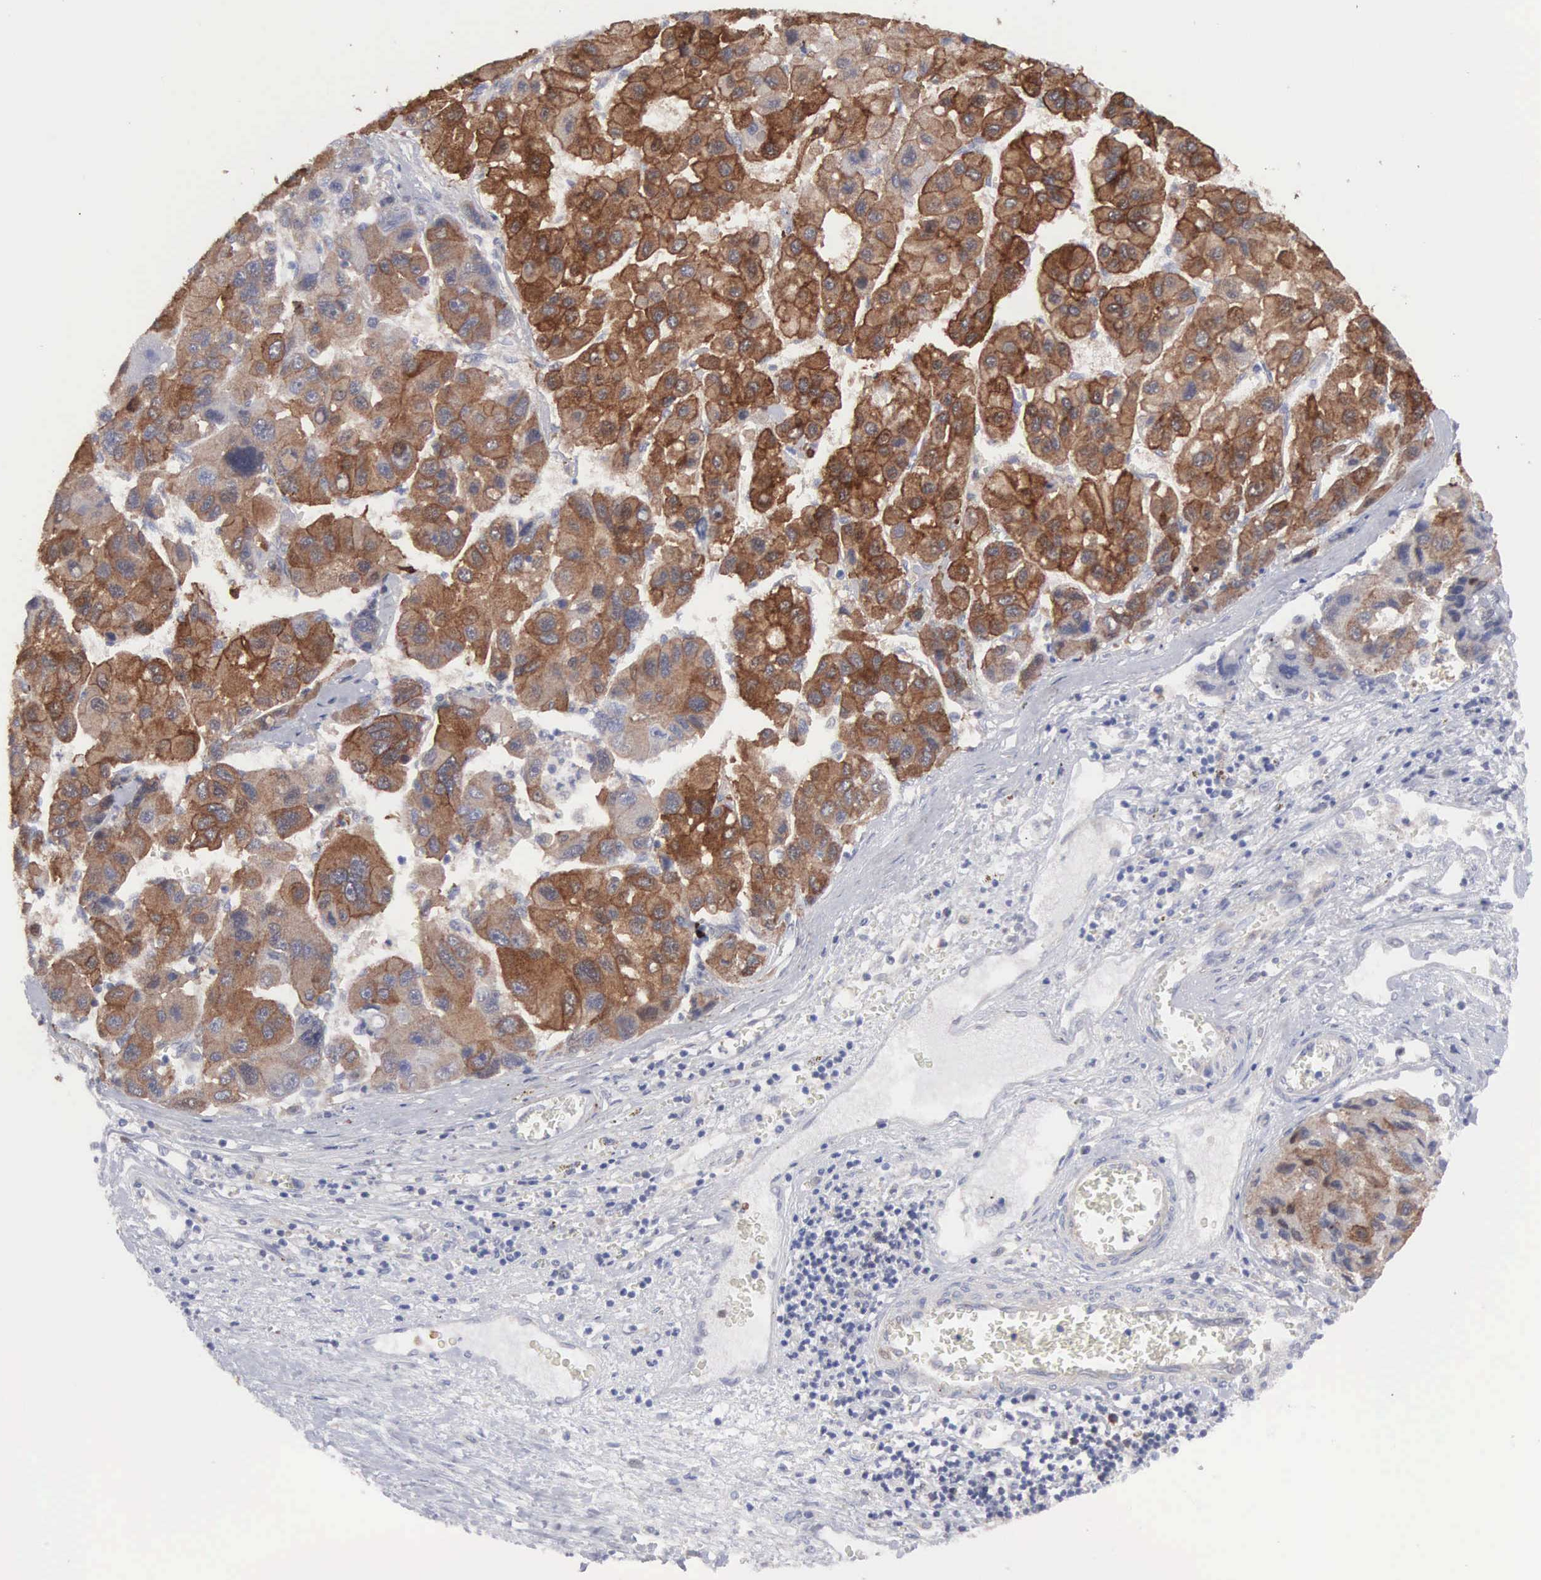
{"staining": {"intensity": "moderate", "quantity": ">75%", "location": "cytoplasmic/membranous"}, "tissue": "liver cancer", "cell_type": "Tumor cells", "image_type": "cancer", "snomed": [{"axis": "morphology", "description": "Carcinoma, Hepatocellular, NOS"}, {"axis": "topography", "description": "Liver"}], "caption": "Brown immunohistochemical staining in liver cancer demonstrates moderate cytoplasmic/membranous staining in approximately >75% of tumor cells.", "gene": "MTHFD1", "patient": {"sex": "male", "age": 64}}